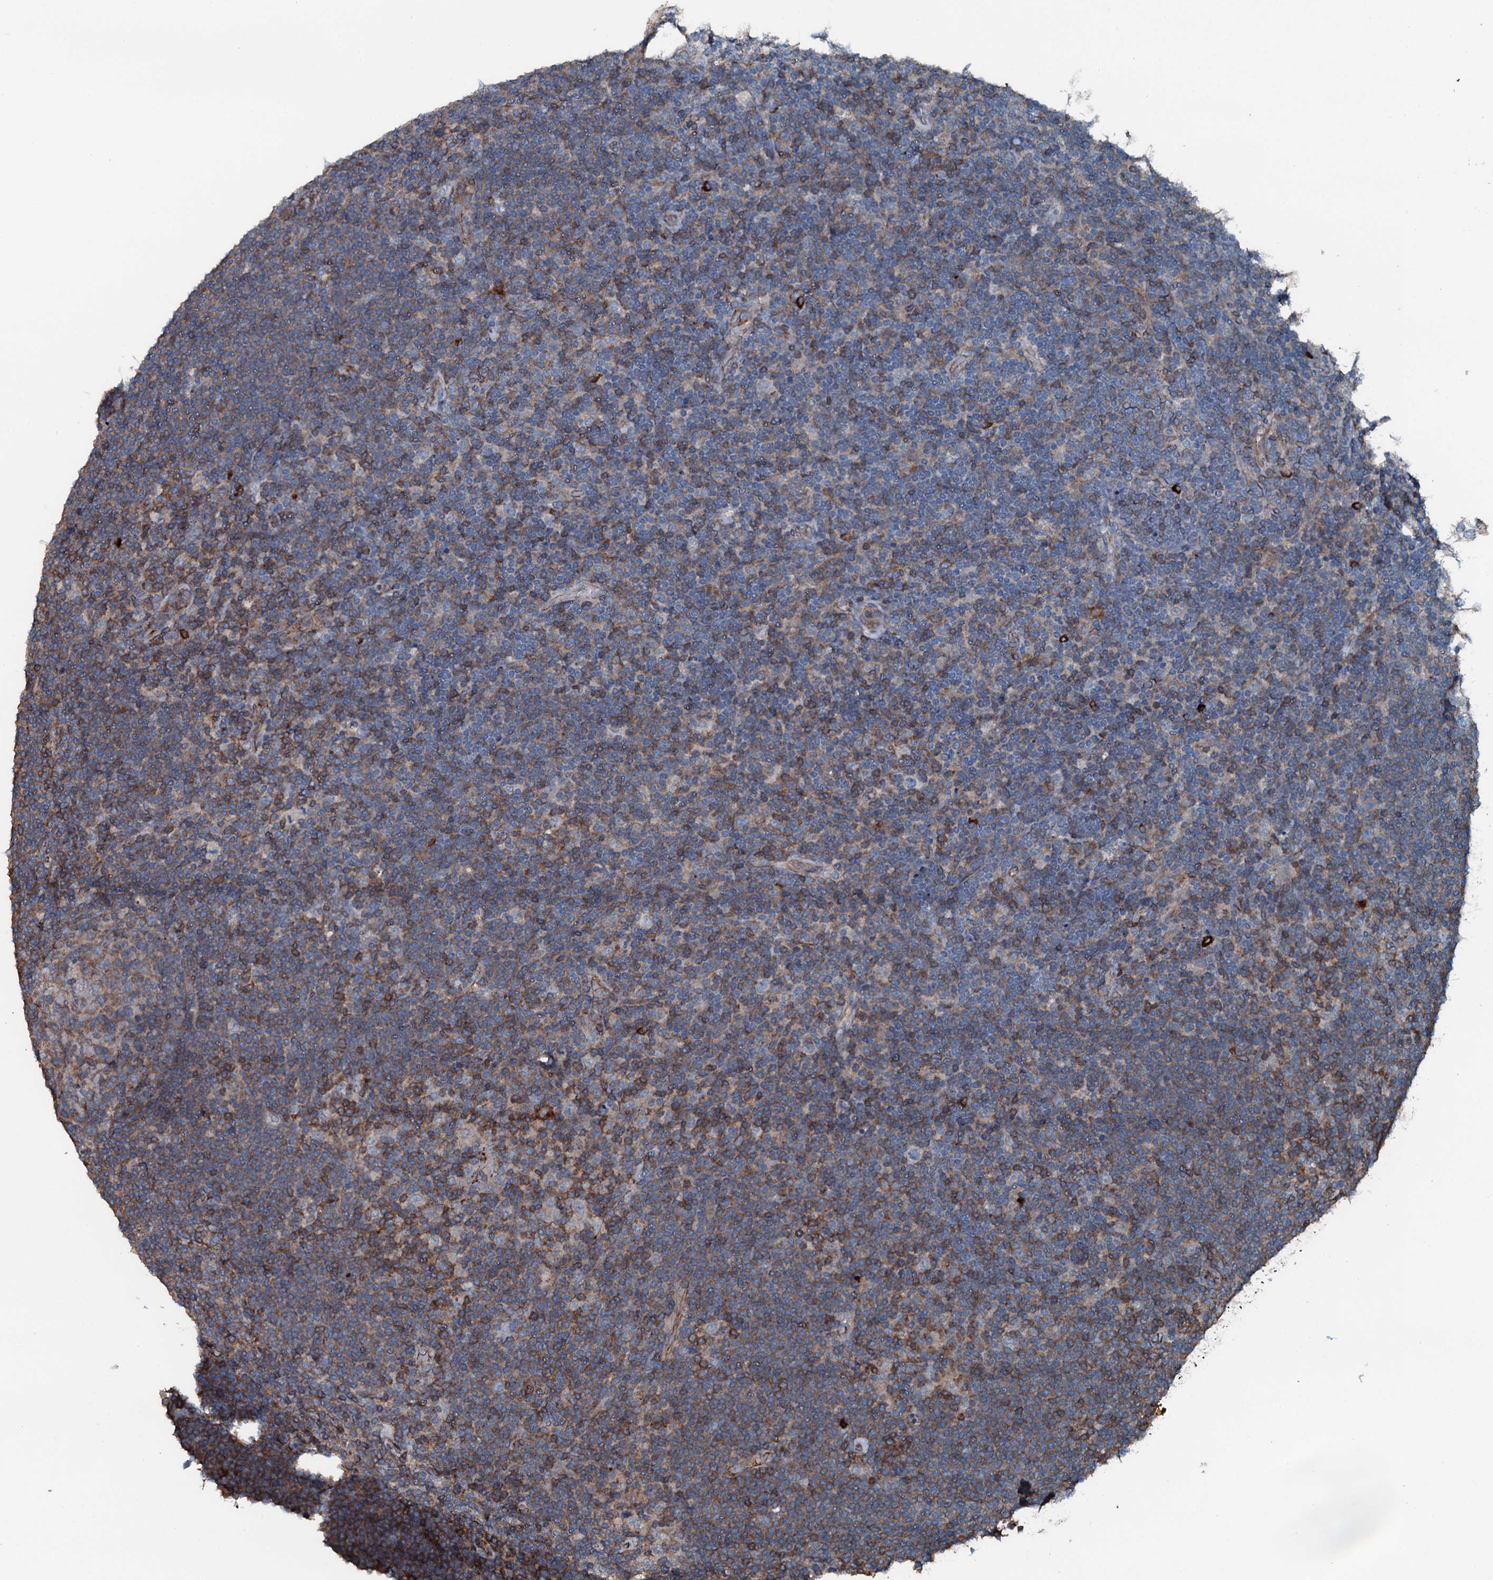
{"staining": {"intensity": "negative", "quantity": "none", "location": "none"}, "tissue": "lymphoma", "cell_type": "Tumor cells", "image_type": "cancer", "snomed": [{"axis": "morphology", "description": "Hodgkin's disease, NOS"}, {"axis": "topography", "description": "Lymph node"}], "caption": "DAB (3,3'-diaminobenzidine) immunohistochemical staining of human lymphoma reveals no significant staining in tumor cells. The staining was performed using DAB (3,3'-diaminobenzidine) to visualize the protein expression in brown, while the nuclei were stained in blue with hematoxylin (Magnification: 20x).", "gene": "SLC25A38", "patient": {"sex": "female", "age": 57}}